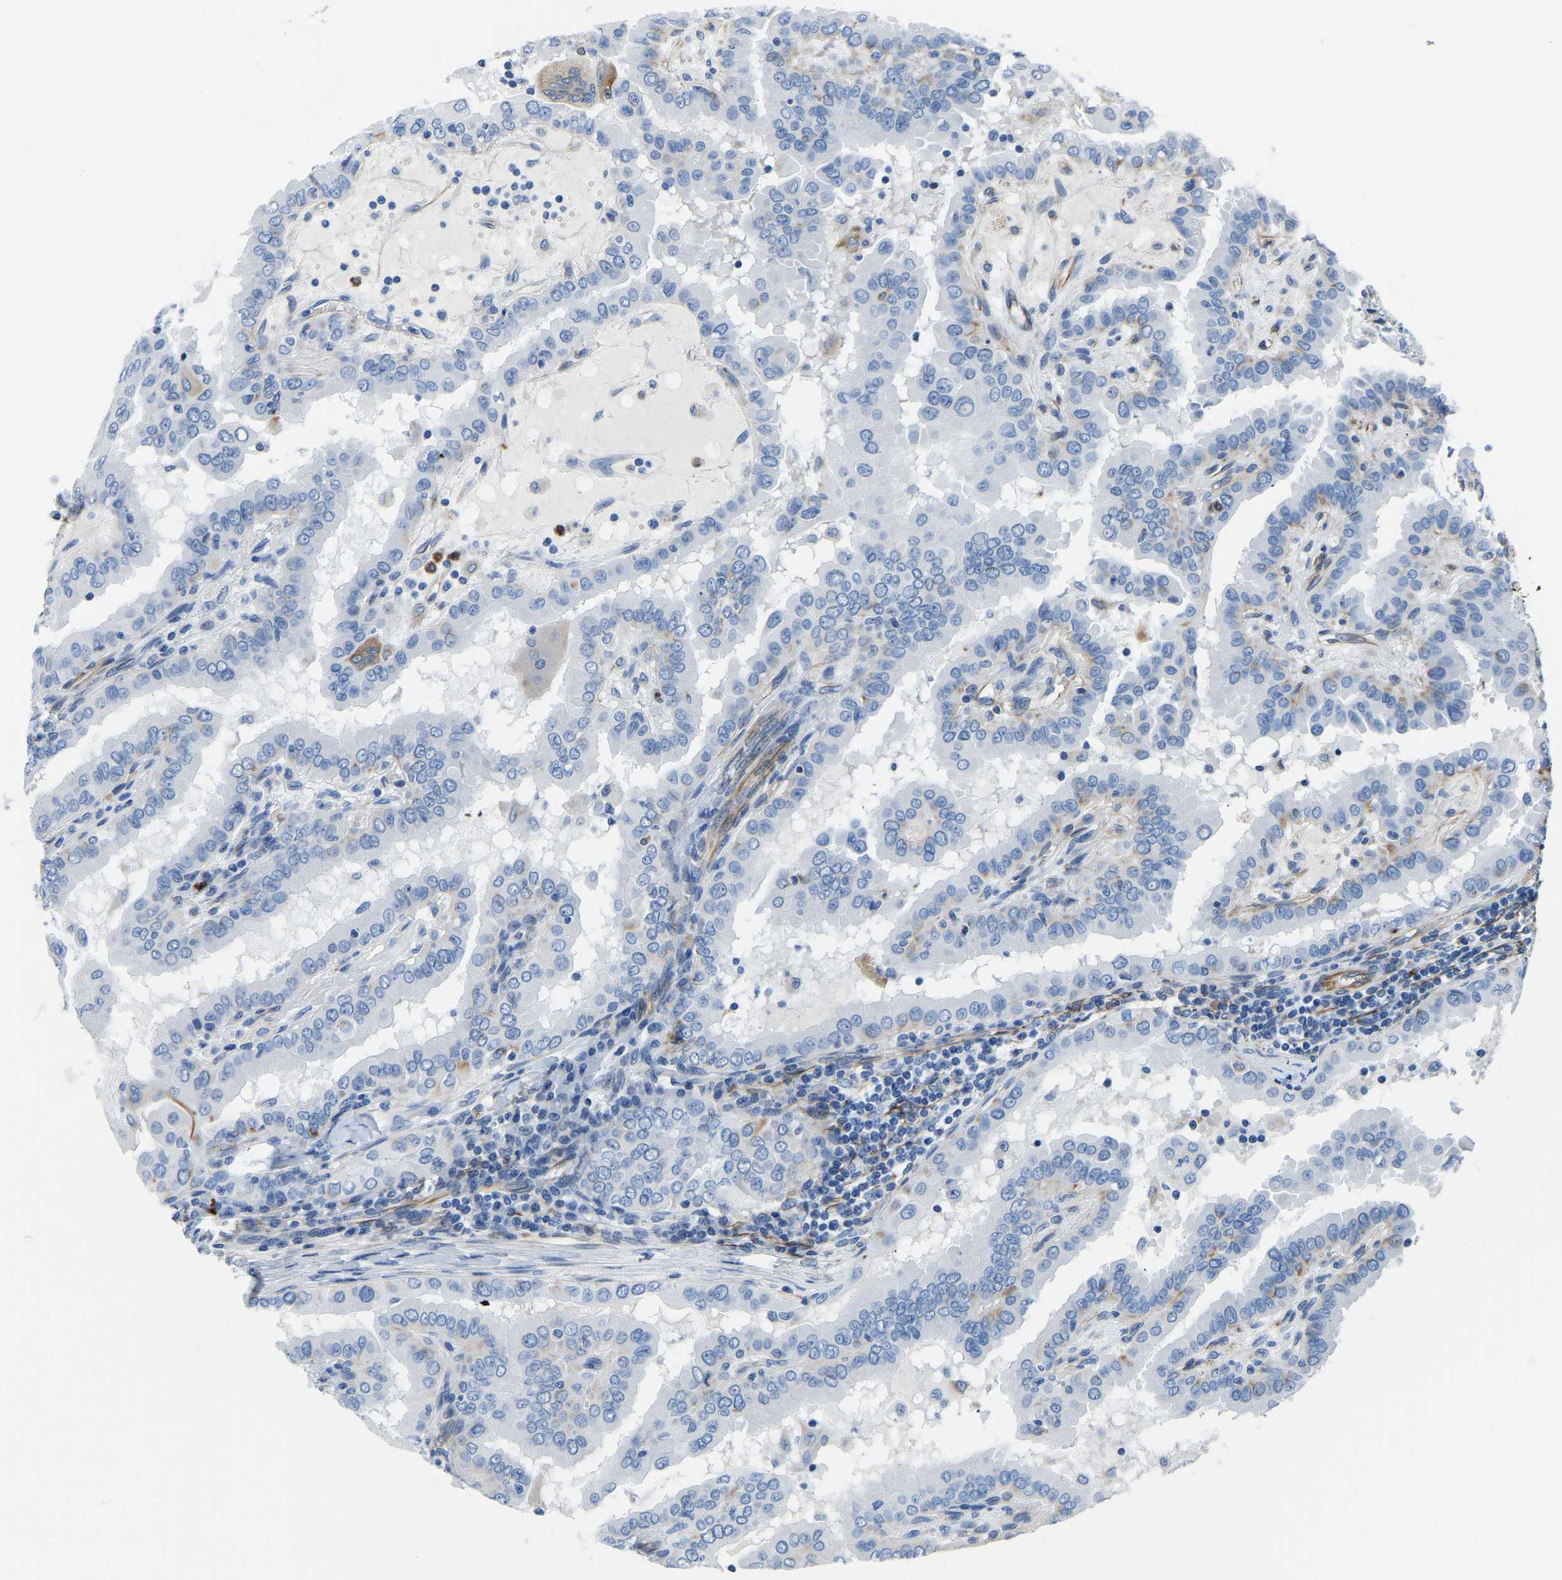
{"staining": {"intensity": "negative", "quantity": "none", "location": "none"}, "tissue": "thyroid cancer", "cell_type": "Tumor cells", "image_type": "cancer", "snomed": [{"axis": "morphology", "description": "Papillary adenocarcinoma, NOS"}, {"axis": "topography", "description": "Thyroid gland"}], "caption": "Tumor cells show no significant protein expression in thyroid cancer (papillary adenocarcinoma).", "gene": "MS4A3", "patient": {"sex": "male", "age": 33}}